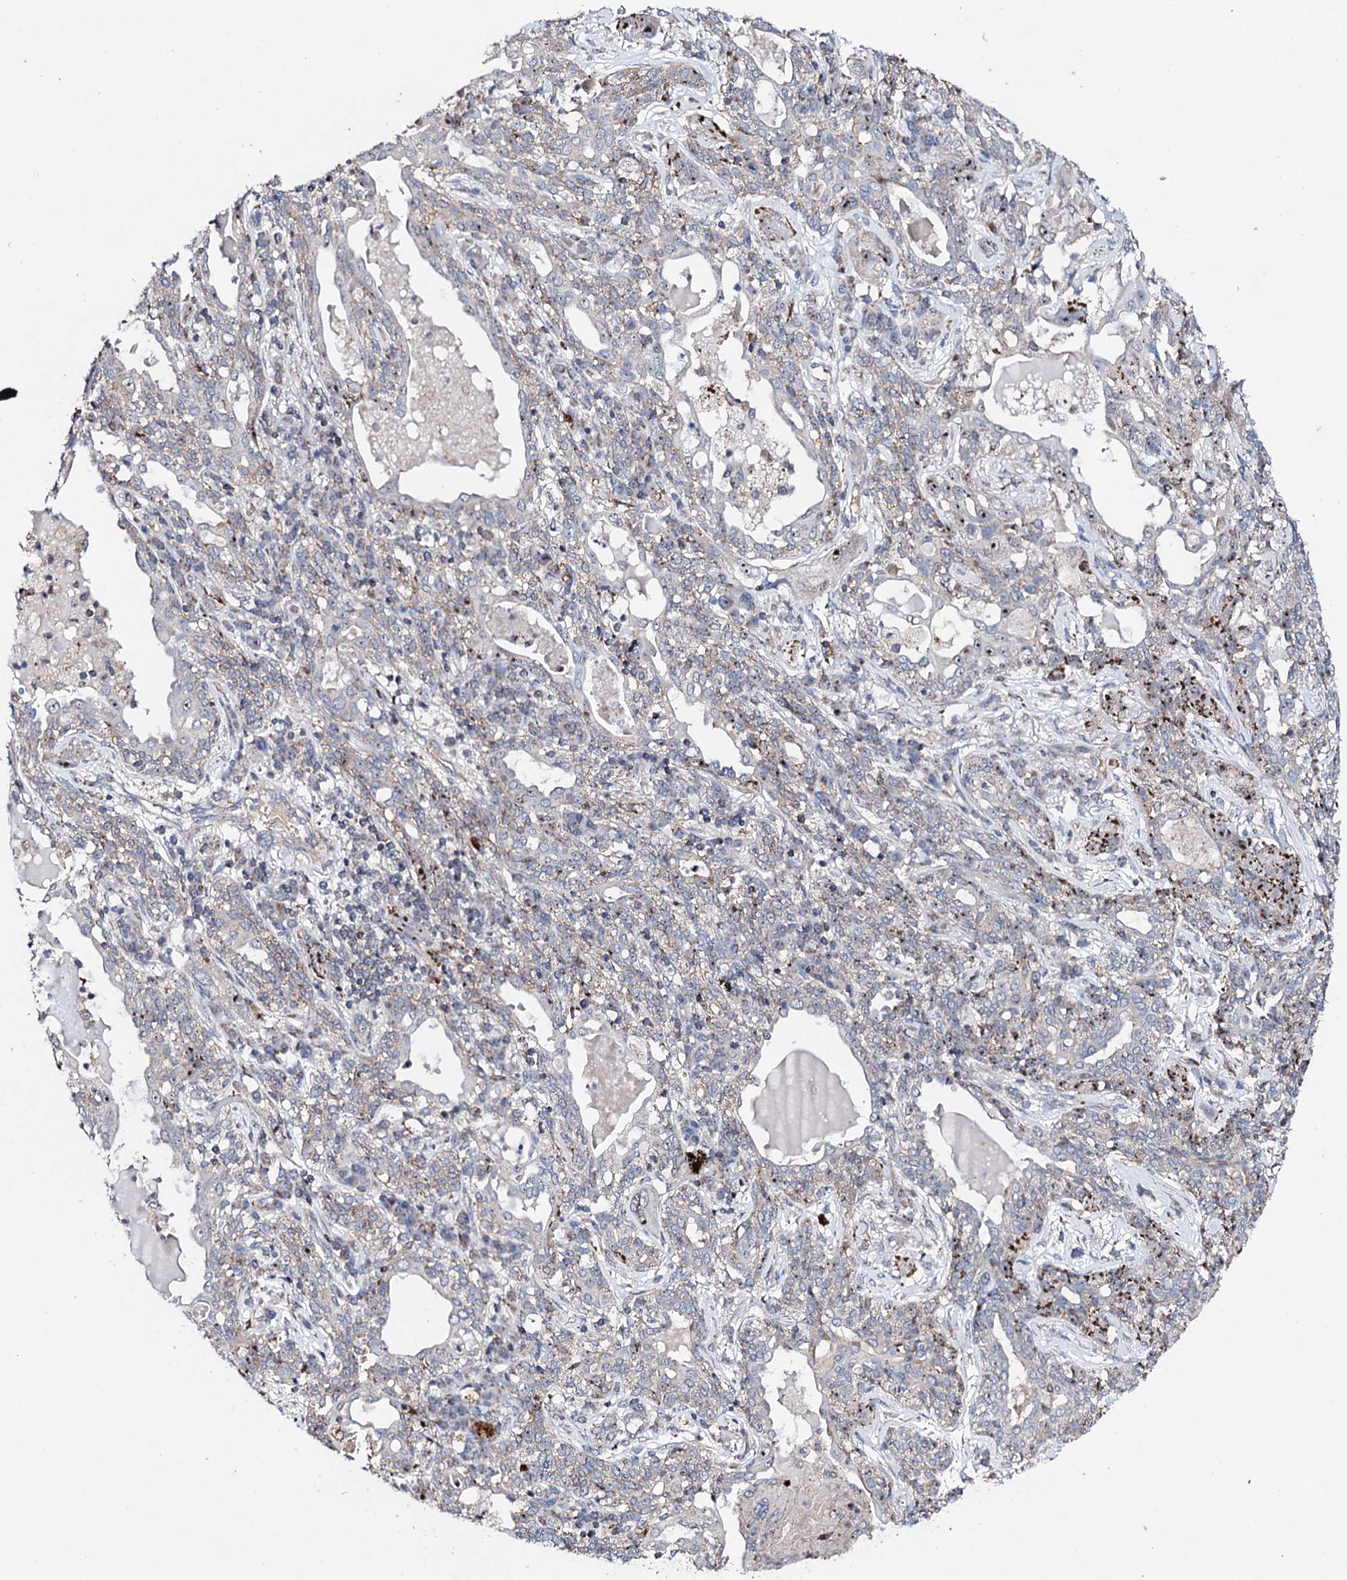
{"staining": {"intensity": "moderate", "quantity": "<25%", "location": "nuclear"}, "tissue": "lung cancer", "cell_type": "Tumor cells", "image_type": "cancer", "snomed": [{"axis": "morphology", "description": "Squamous cell carcinoma, NOS"}, {"axis": "topography", "description": "Lung"}], "caption": "Lung cancer (squamous cell carcinoma) was stained to show a protein in brown. There is low levels of moderate nuclear staining in approximately <25% of tumor cells.", "gene": "GTPBP4", "patient": {"sex": "female", "age": 70}}